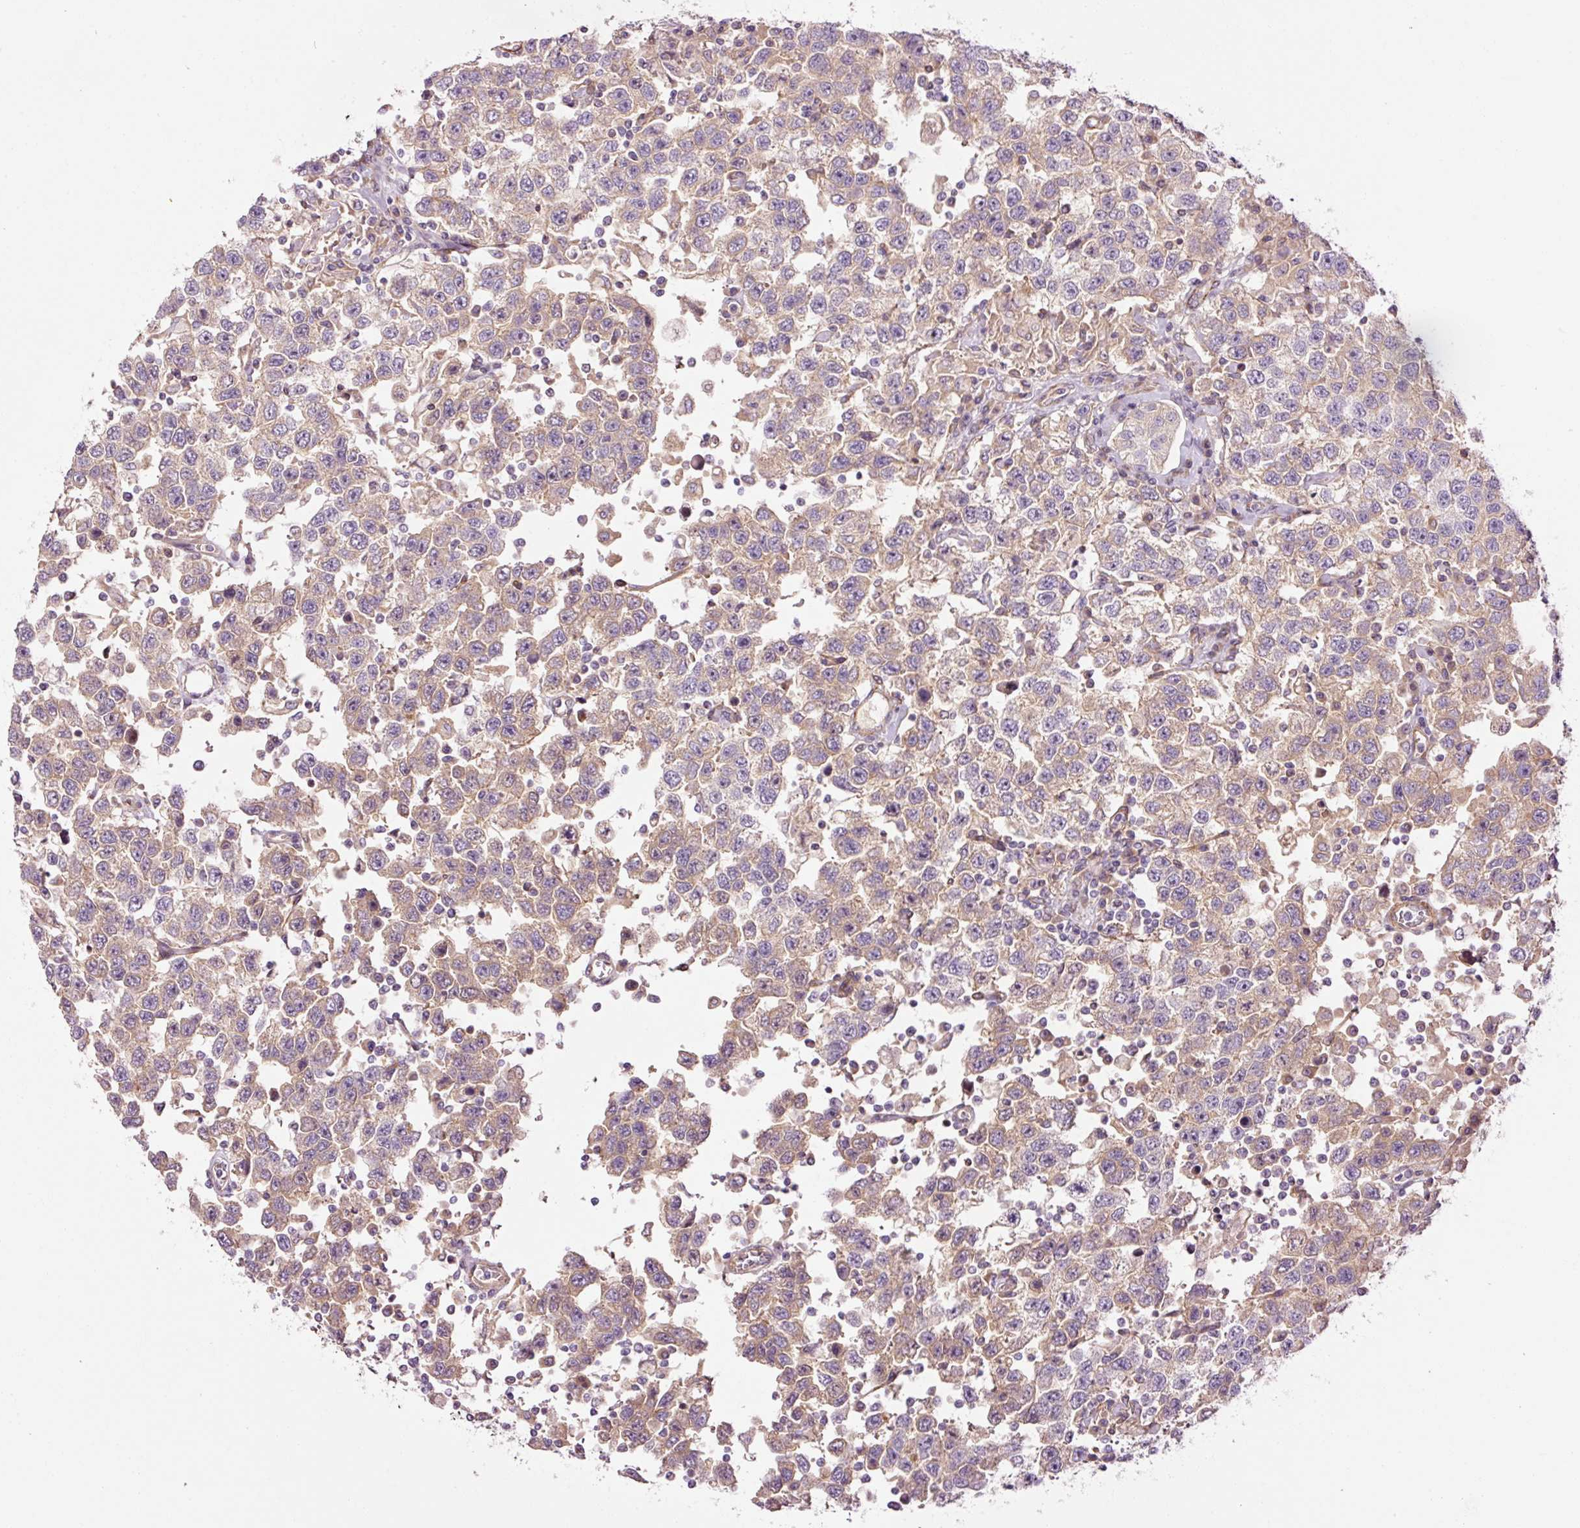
{"staining": {"intensity": "weak", "quantity": "25%-75%", "location": "cytoplasmic/membranous"}, "tissue": "testis cancer", "cell_type": "Tumor cells", "image_type": "cancer", "snomed": [{"axis": "morphology", "description": "Seminoma, NOS"}, {"axis": "topography", "description": "Testis"}], "caption": "About 25%-75% of tumor cells in testis seminoma demonstrate weak cytoplasmic/membranous protein positivity as visualized by brown immunohistochemical staining.", "gene": "ANKRD20A1", "patient": {"sex": "male", "age": 41}}